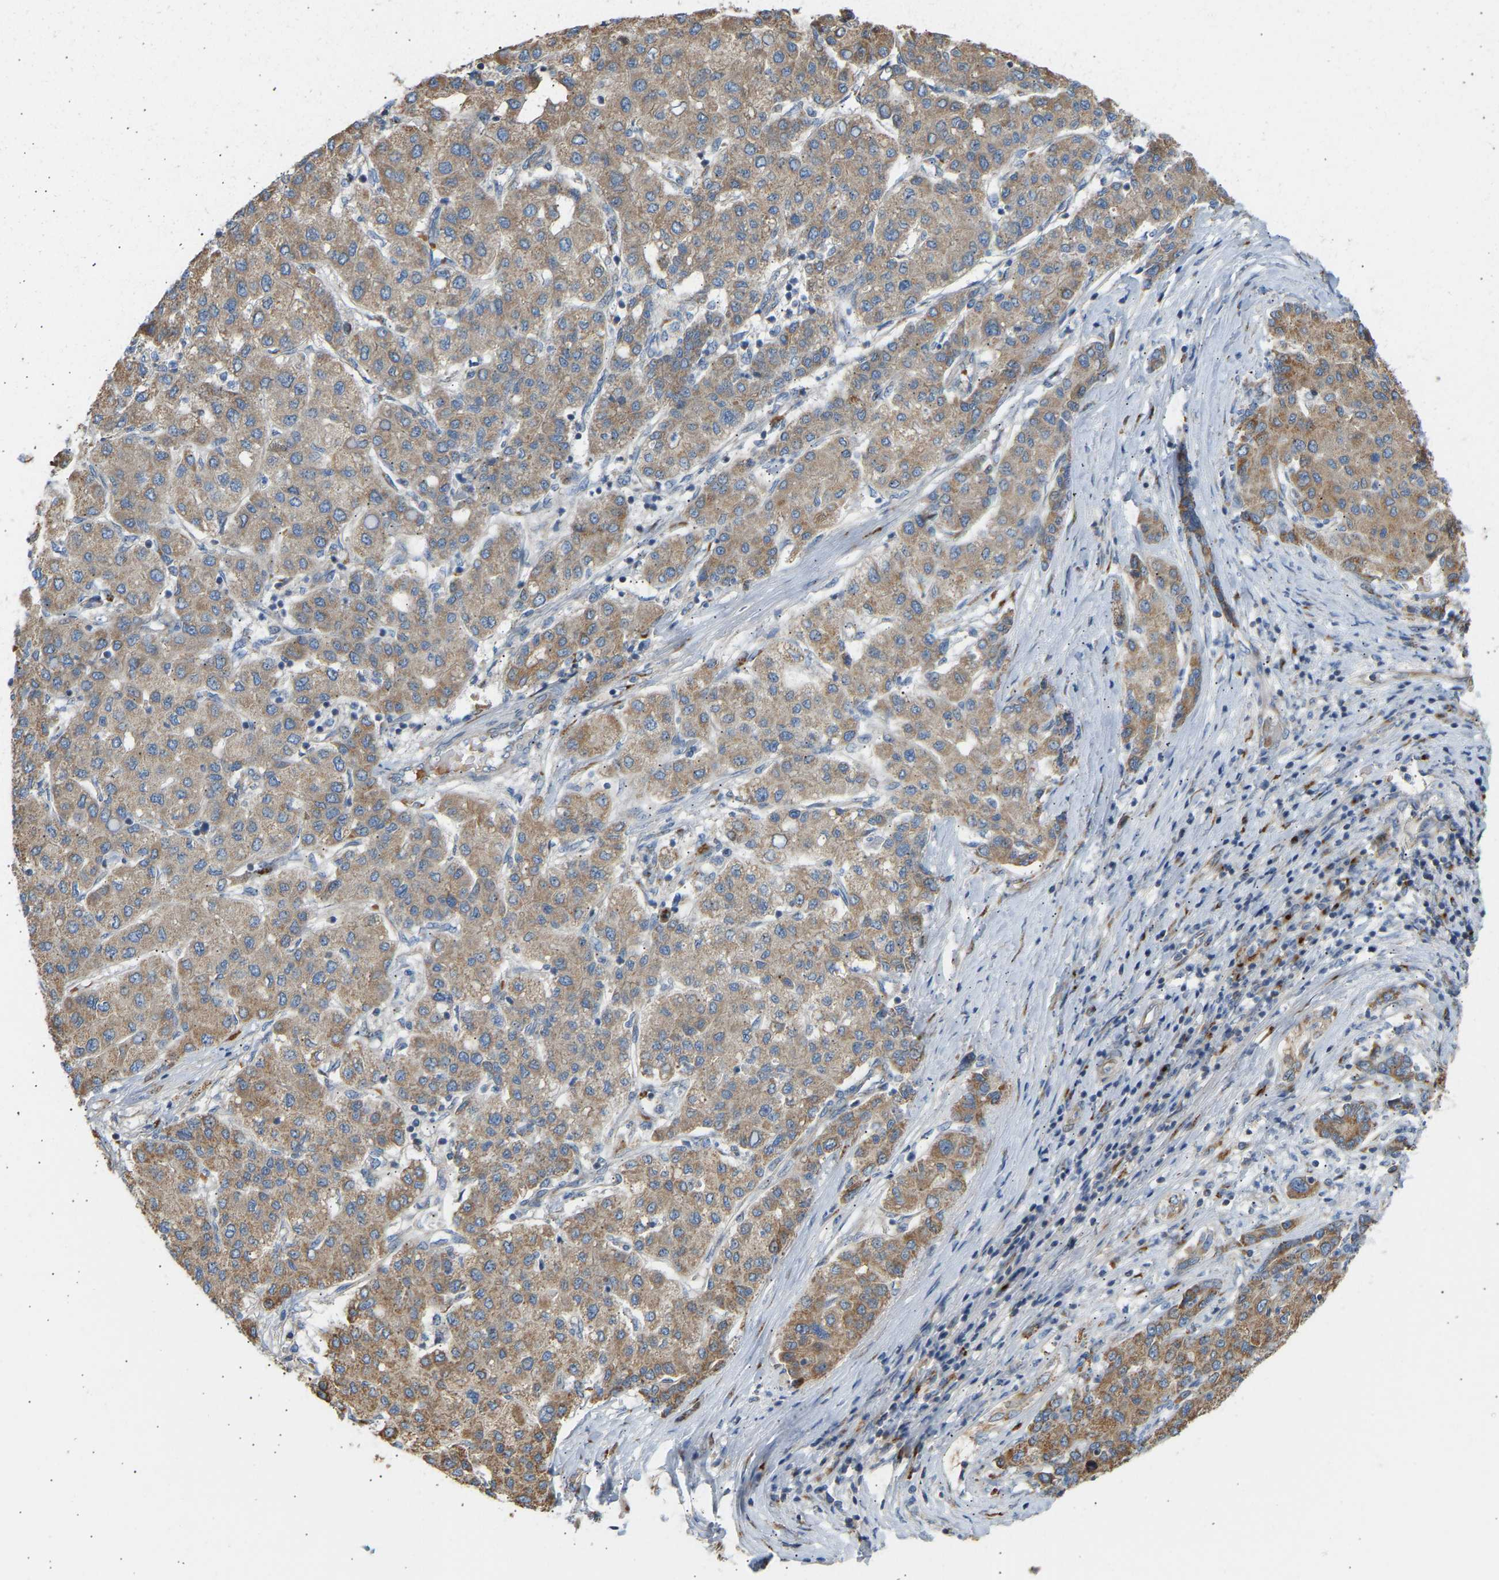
{"staining": {"intensity": "moderate", "quantity": ">75%", "location": "cytoplasmic/membranous"}, "tissue": "liver cancer", "cell_type": "Tumor cells", "image_type": "cancer", "snomed": [{"axis": "morphology", "description": "Carcinoma, Hepatocellular, NOS"}, {"axis": "topography", "description": "Liver"}], "caption": "Brown immunohistochemical staining in human liver cancer (hepatocellular carcinoma) exhibits moderate cytoplasmic/membranous positivity in approximately >75% of tumor cells. (IHC, brightfield microscopy, high magnification).", "gene": "YIPF2", "patient": {"sex": "male", "age": 65}}